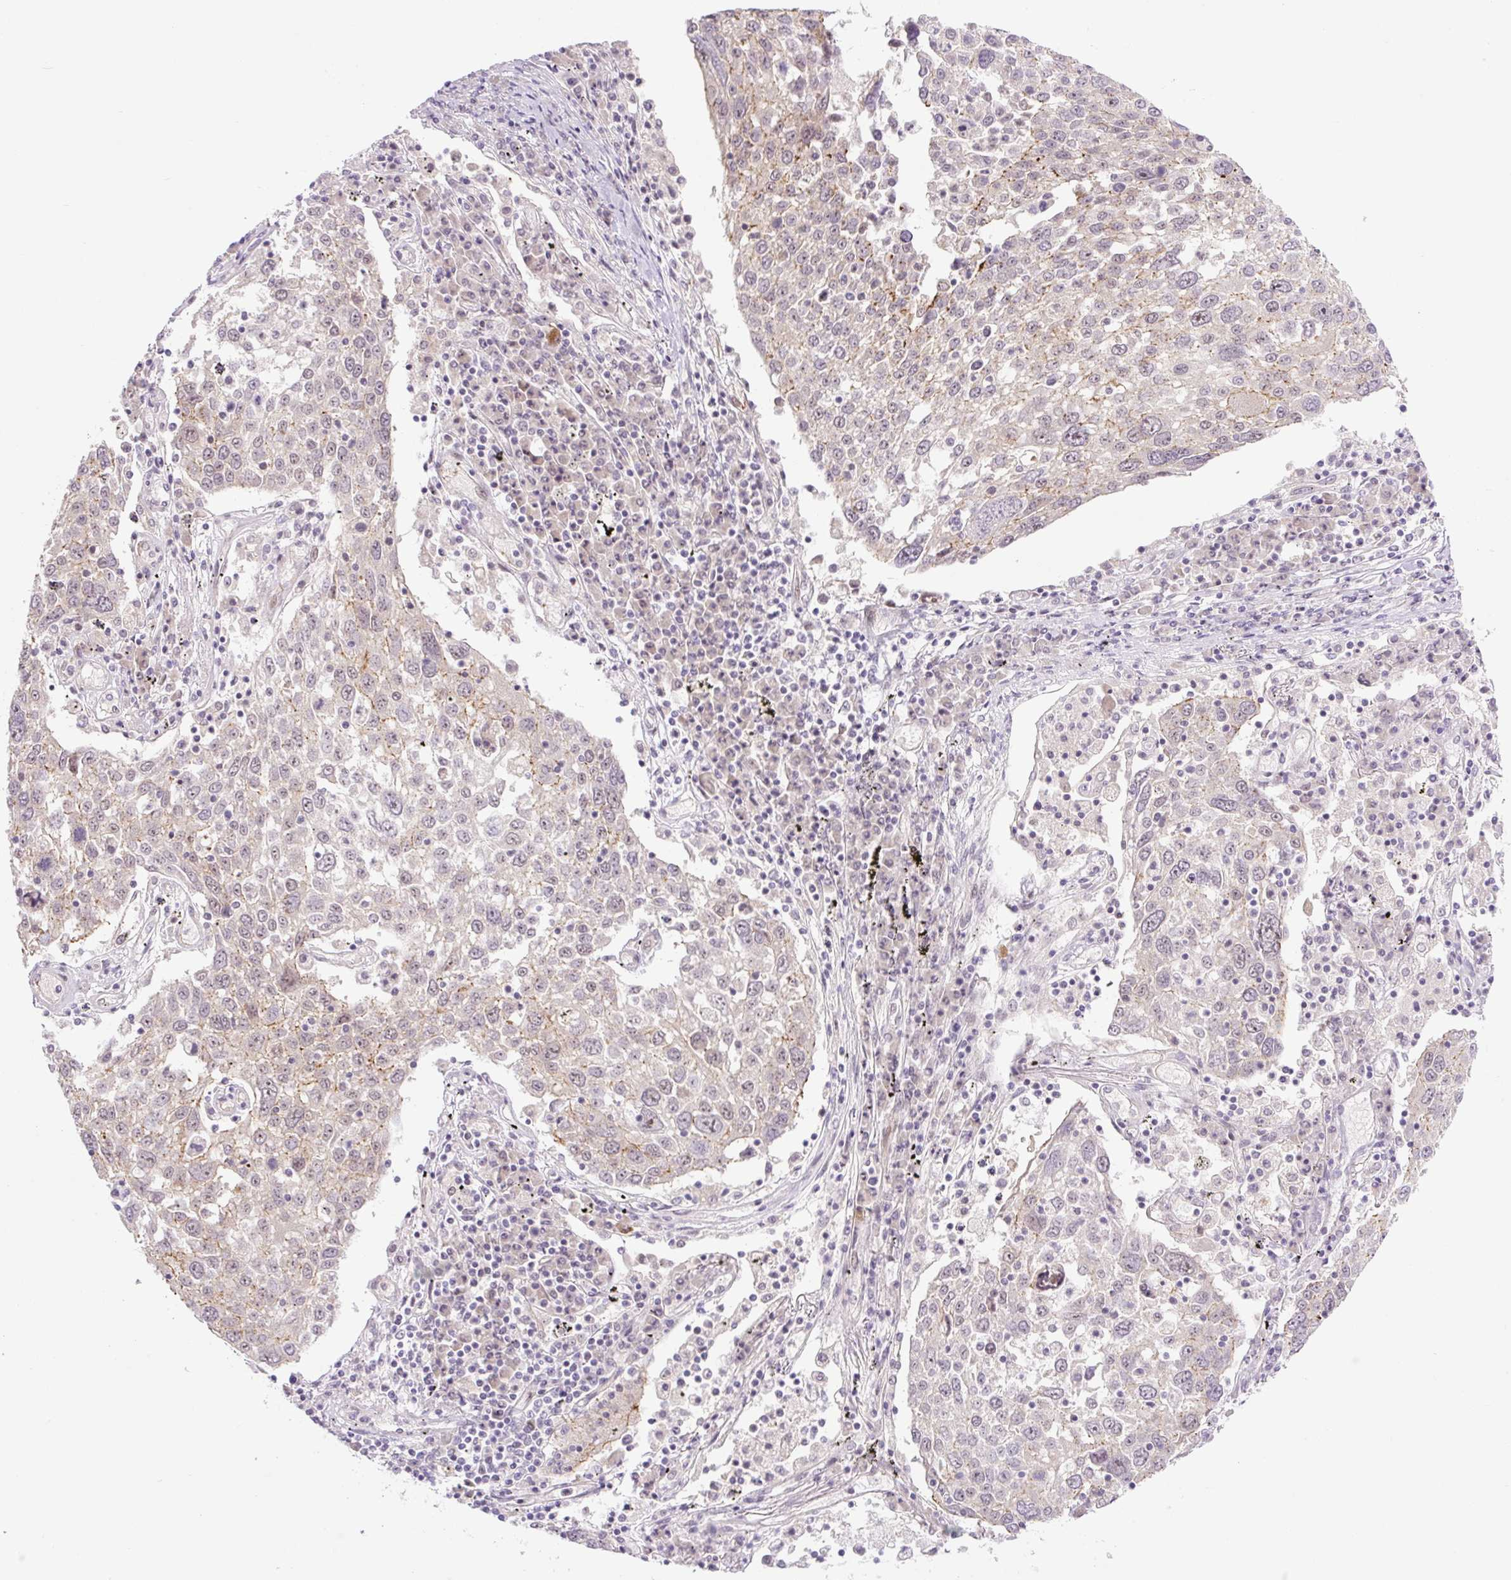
{"staining": {"intensity": "weak", "quantity": "<25%", "location": "cytoplasmic/membranous,nuclear"}, "tissue": "lung cancer", "cell_type": "Tumor cells", "image_type": "cancer", "snomed": [{"axis": "morphology", "description": "Squamous cell carcinoma, NOS"}, {"axis": "topography", "description": "Lung"}], "caption": "Tumor cells show no significant protein expression in lung cancer.", "gene": "ICE1", "patient": {"sex": "male", "age": 65}}